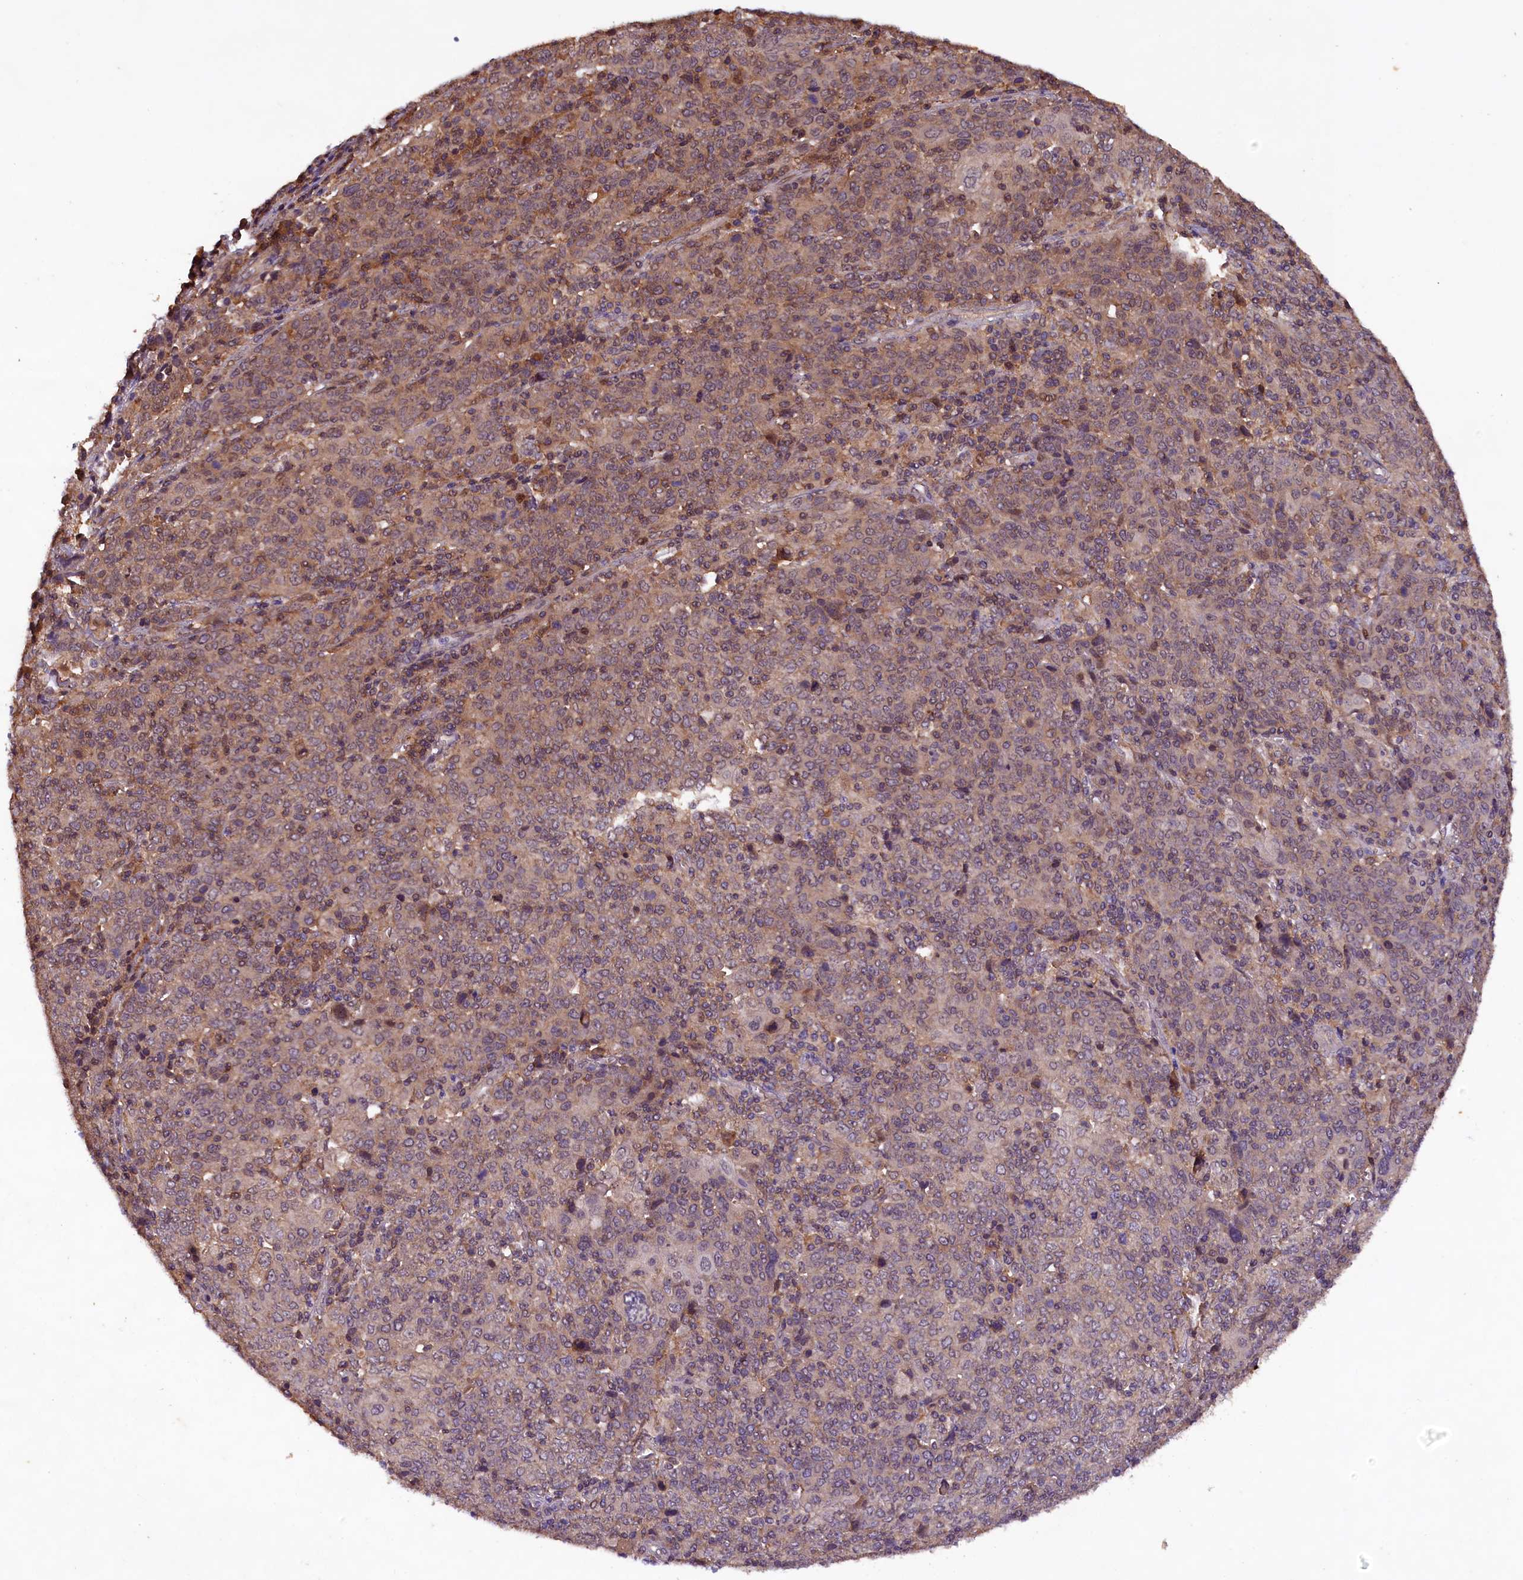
{"staining": {"intensity": "weak", "quantity": "25%-75%", "location": "cytoplasmic/membranous"}, "tissue": "cervical cancer", "cell_type": "Tumor cells", "image_type": "cancer", "snomed": [{"axis": "morphology", "description": "Squamous cell carcinoma, NOS"}, {"axis": "topography", "description": "Cervix"}], "caption": "This photomicrograph reveals immunohistochemistry staining of human cervical cancer (squamous cell carcinoma), with low weak cytoplasmic/membranous expression in about 25%-75% of tumor cells.", "gene": "PLXNB1", "patient": {"sex": "female", "age": 67}}